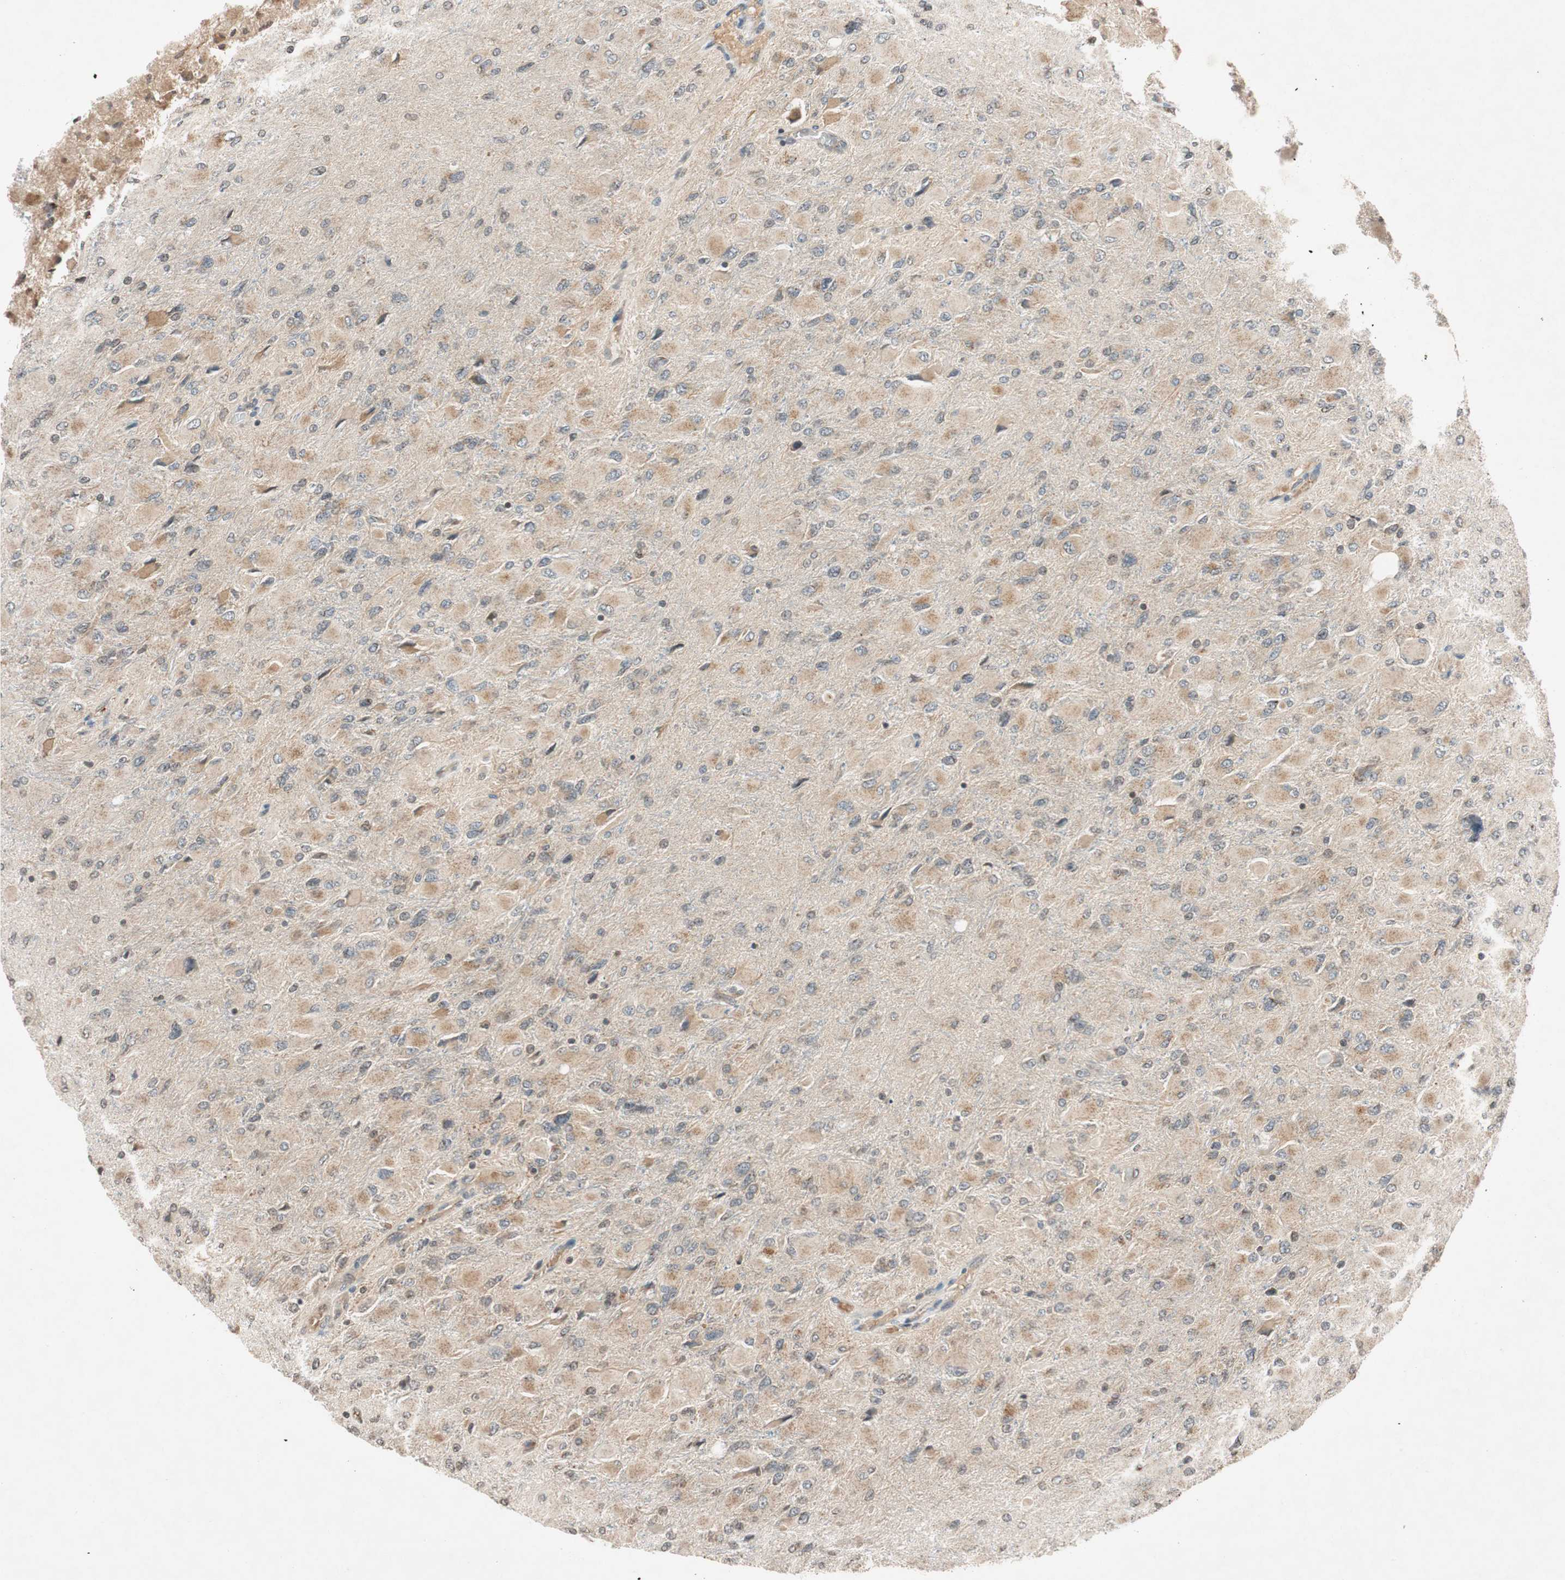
{"staining": {"intensity": "weak", "quantity": "25%-75%", "location": "cytoplasmic/membranous"}, "tissue": "glioma", "cell_type": "Tumor cells", "image_type": "cancer", "snomed": [{"axis": "morphology", "description": "Glioma, malignant, High grade"}, {"axis": "topography", "description": "Cerebral cortex"}], "caption": "IHC staining of glioma, which shows low levels of weak cytoplasmic/membranous staining in approximately 25%-75% of tumor cells indicating weak cytoplasmic/membranous protein expression. The staining was performed using DAB (3,3'-diaminobenzidine) (brown) for protein detection and nuclei were counterstained in hematoxylin (blue).", "gene": "GCLM", "patient": {"sex": "female", "age": 36}}